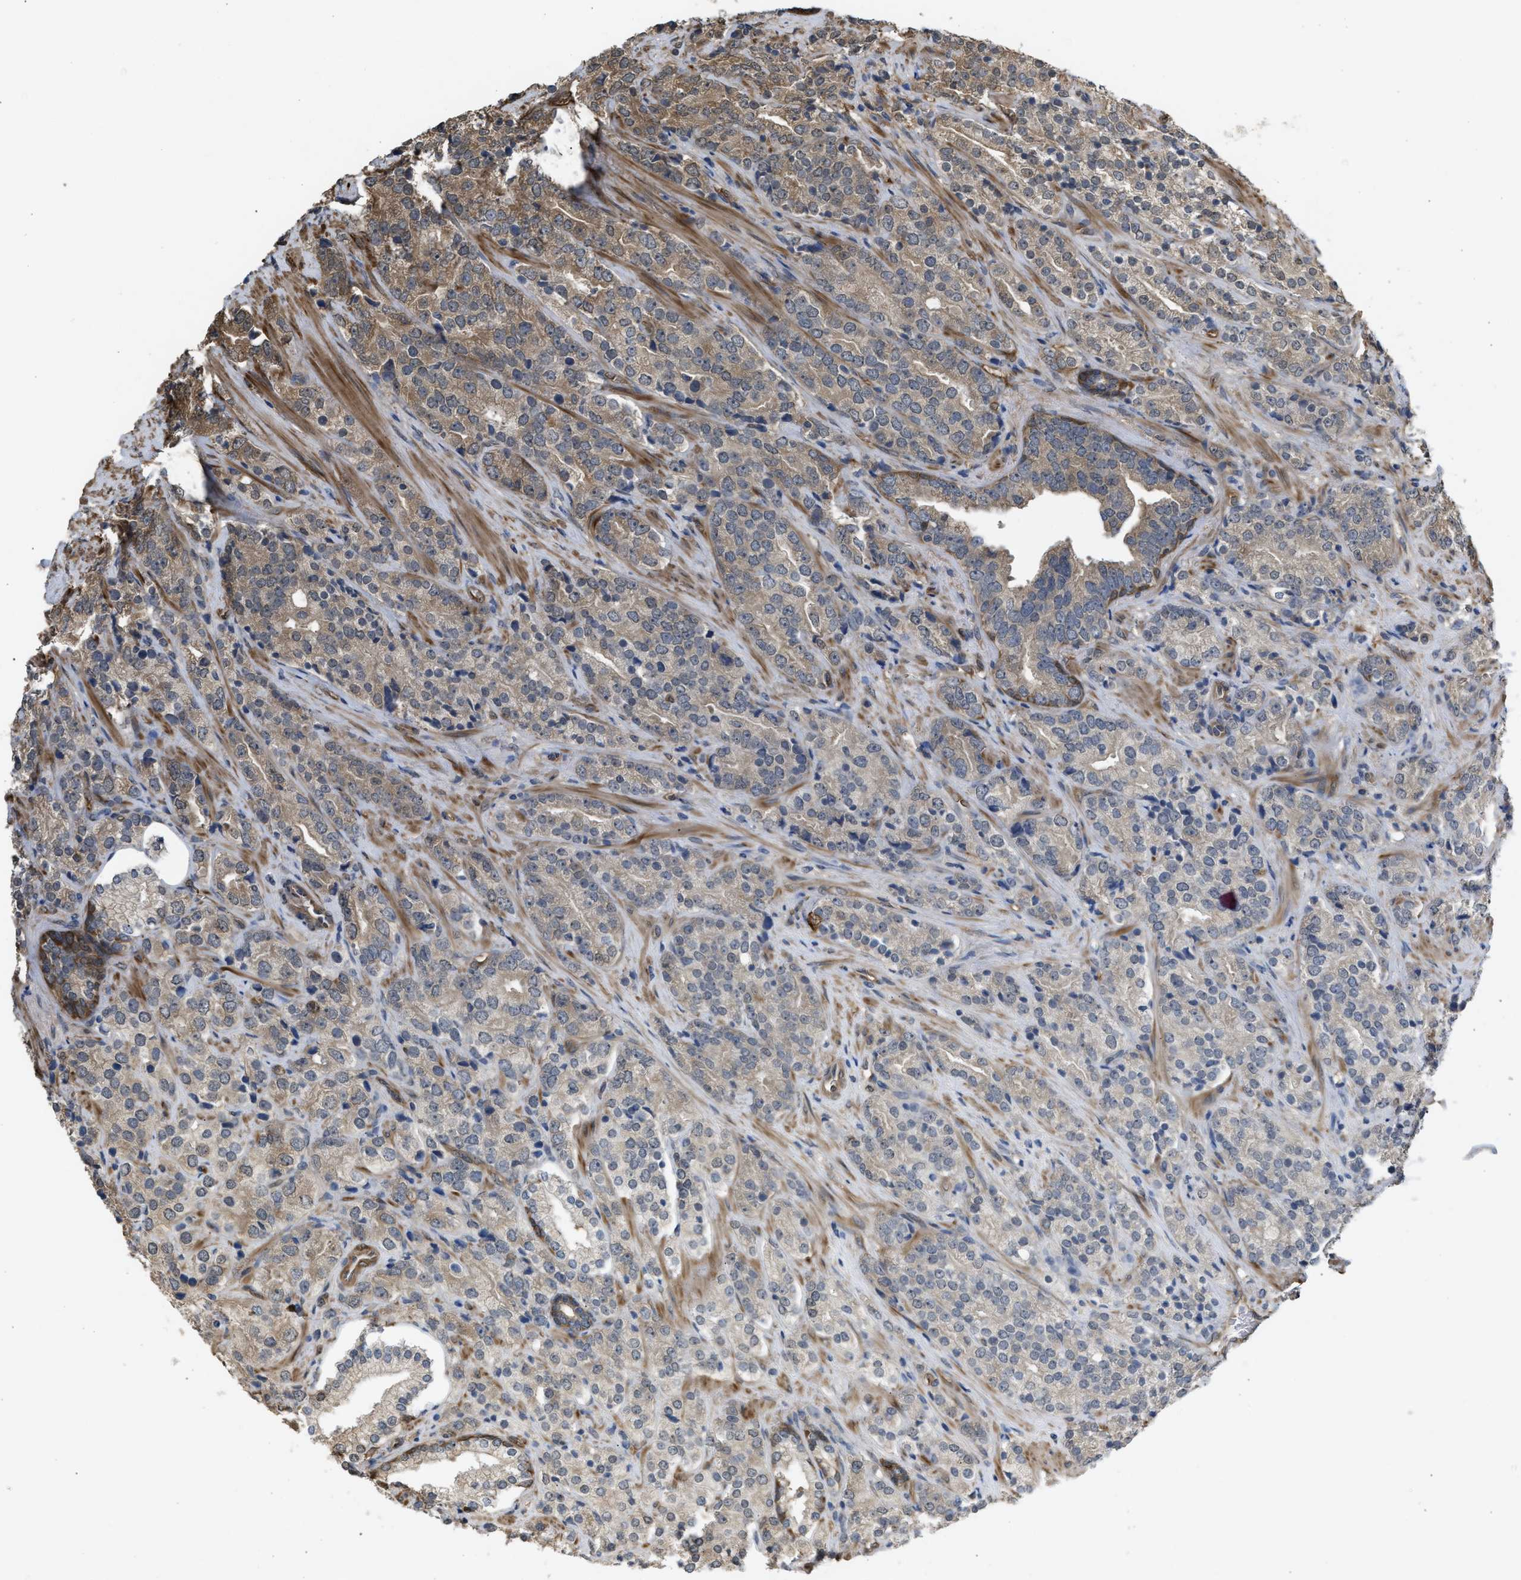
{"staining": {"intensity": "weak", "quantity": "<25%", "location": "cytoplasmic/membranous"}, "tissue": "prostate cancer", "cell_type": "Tumor cells", "image_type": "cancer", "snomed": [{"axis": "morphology", "description": "Adenocarcinoma, High grade"}, {"axis": "topography", "description": "Prostate"}], "caption": "A high-resolution photomicrograph shows immunohistochemistry (IHC) staining of prostate adenocarcinoma (high-grade), which displays no significant staining in tumor cells.", "gene": "BAG3", "patient": {"sex": "male", "age": 71}}